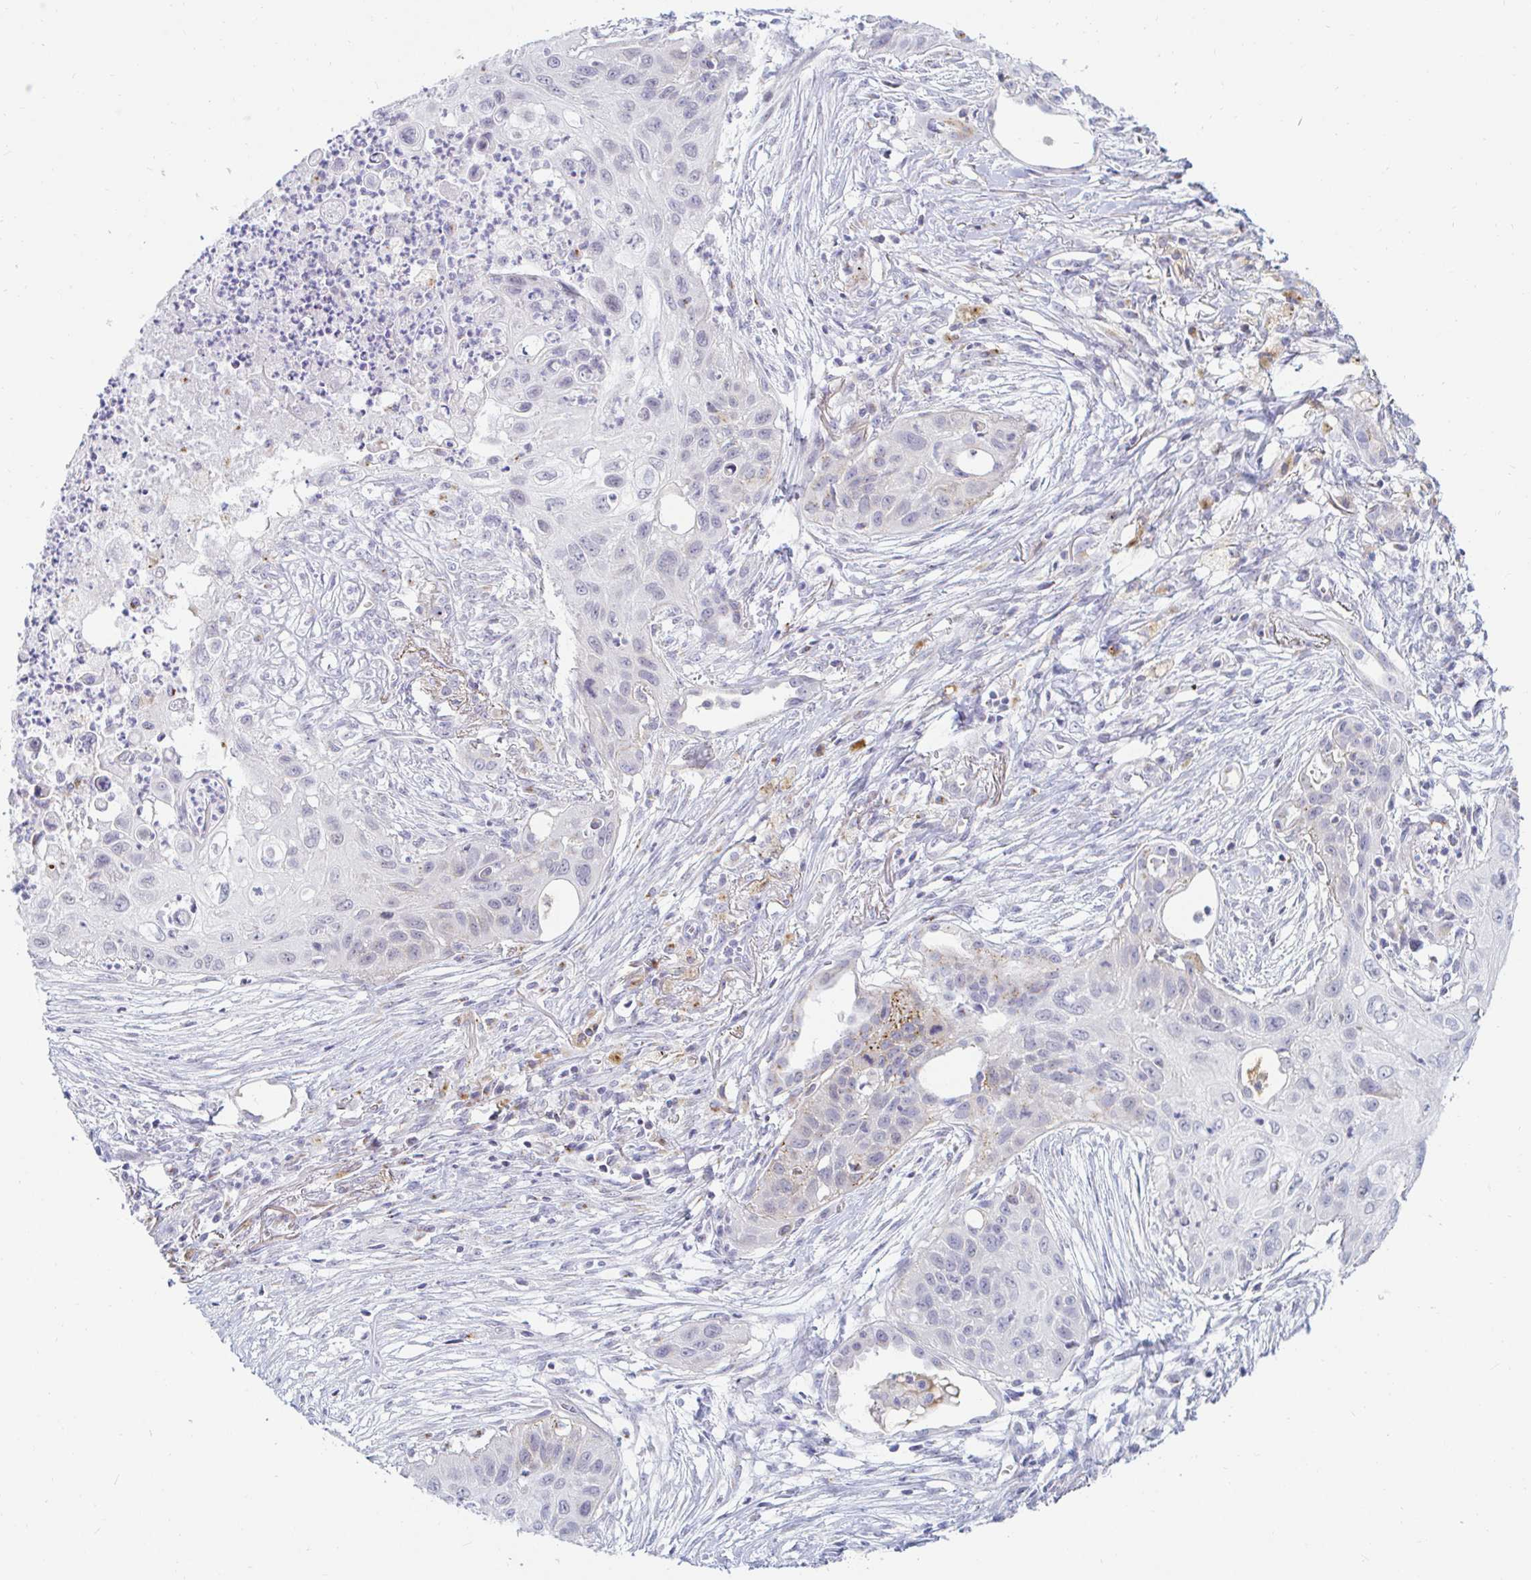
{"staining": {"intensity": "negative", "quantity": "none", "location": "none"}, "tissue": "lung cancer", "cell_type": "Tumor cells", "image_type": "cancer", "snomed": [{"axis": "morphology", "description": "Squamous cell carcinoma, NOS"}, {"axis": "topography", "description": "Lung"}], "caption": "IHC micrograph of neoplastic tissue: lung squamous cell carcinoma stained with DAB (3,3'-diaminobenzidine) displays no significant protein staining in tumor cells.", "gene": "OR51D1", "patient": {"sex": "male", "age": 71}}